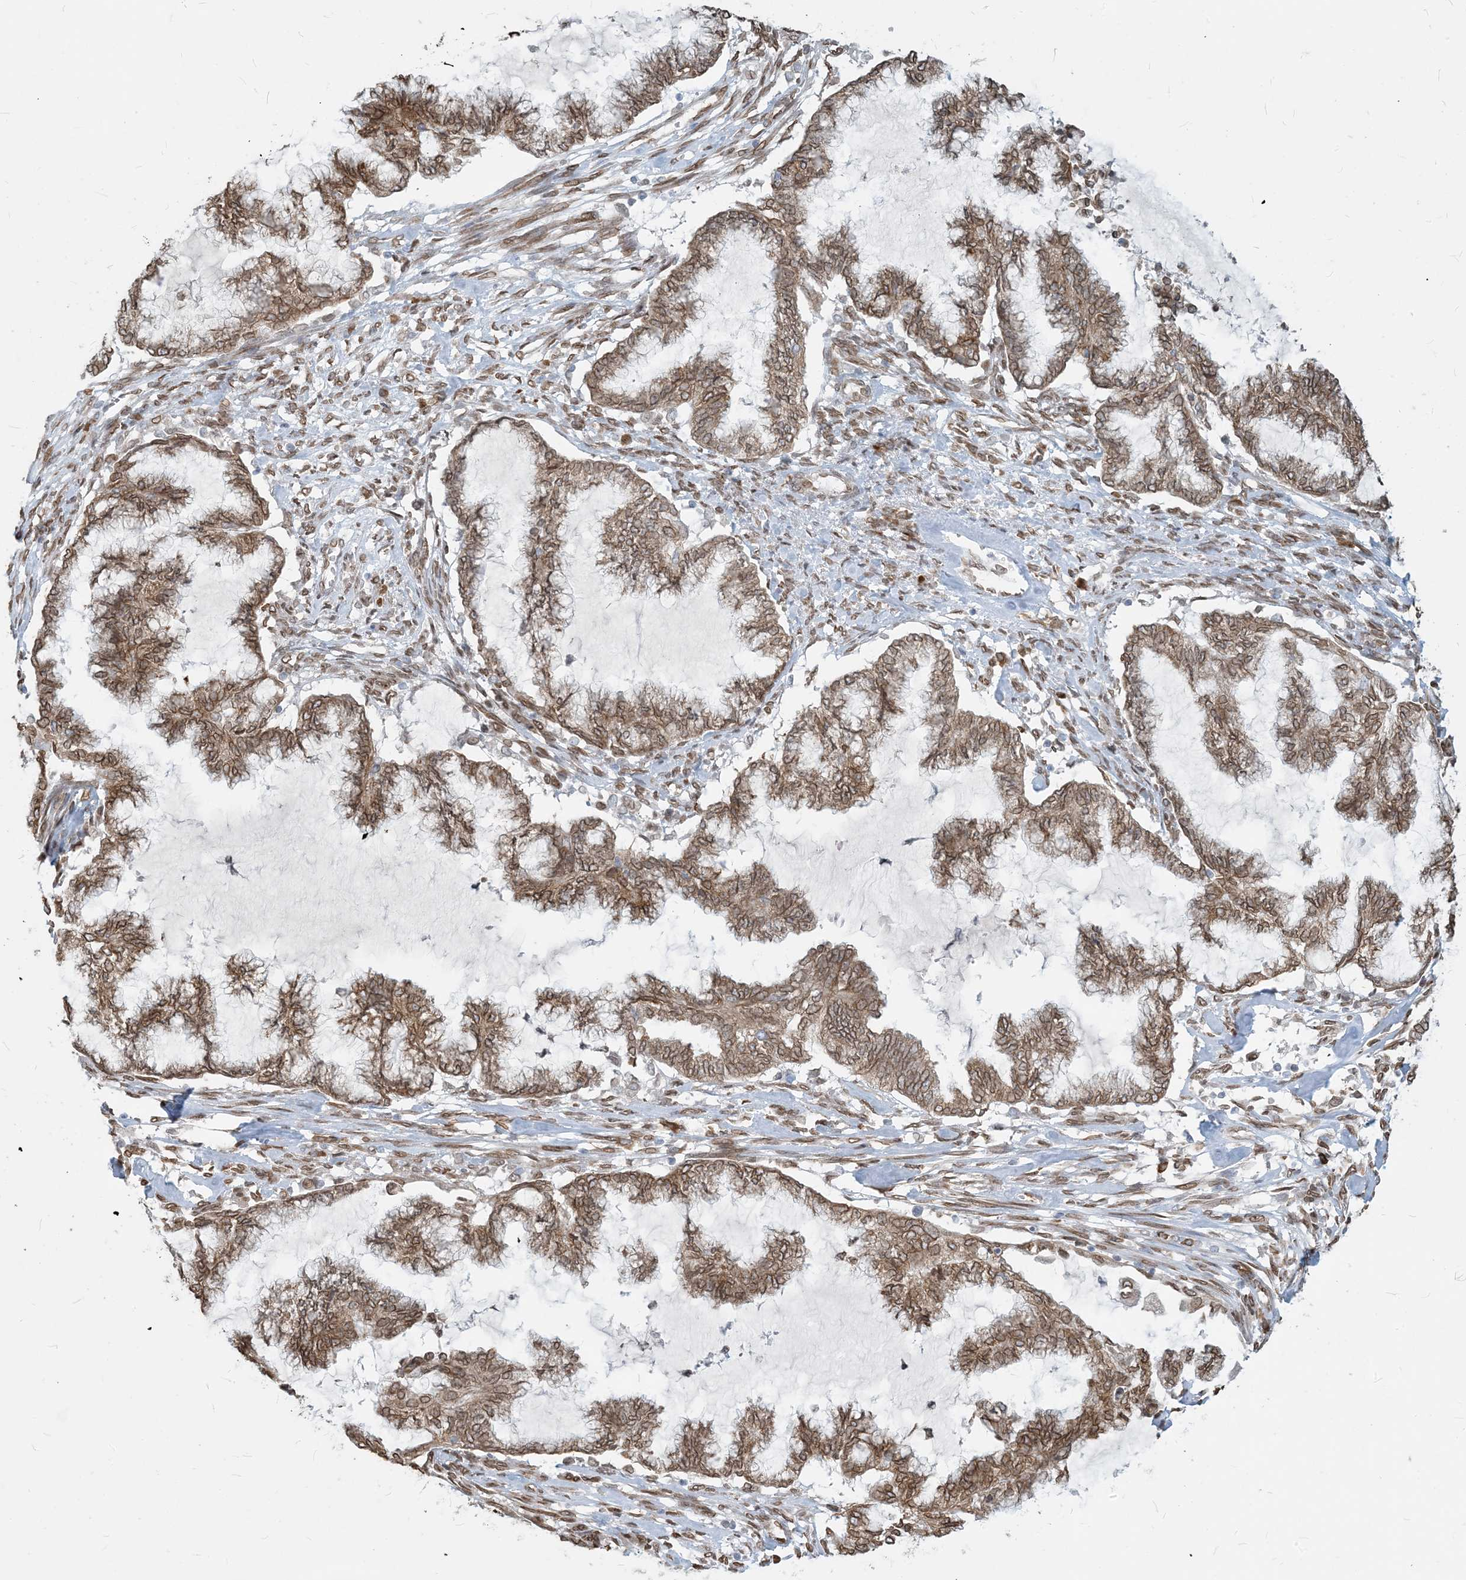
{"staining": {"intensity": "moderate", "quantity": ">75%", "location": "cytoplasmic/membranous,nuclear"}, "tissue": "endometrial cancer", "cell_type": "Tumor cells", "image_type": "cancer", "snomed": [{"axis": "morphology", "description": "Adenocarcinoma, NOS"}, {"axis": "topography", "description": "Endometrium"}], "caption": "Endometrial cancer (adenocarcinoma) tissue shows moderate cytoplasmic/membranous and nuclear staining in about >75% of tumor cells", "gene": "WWP1", "patient": {"sex": "female", "age": 86}}